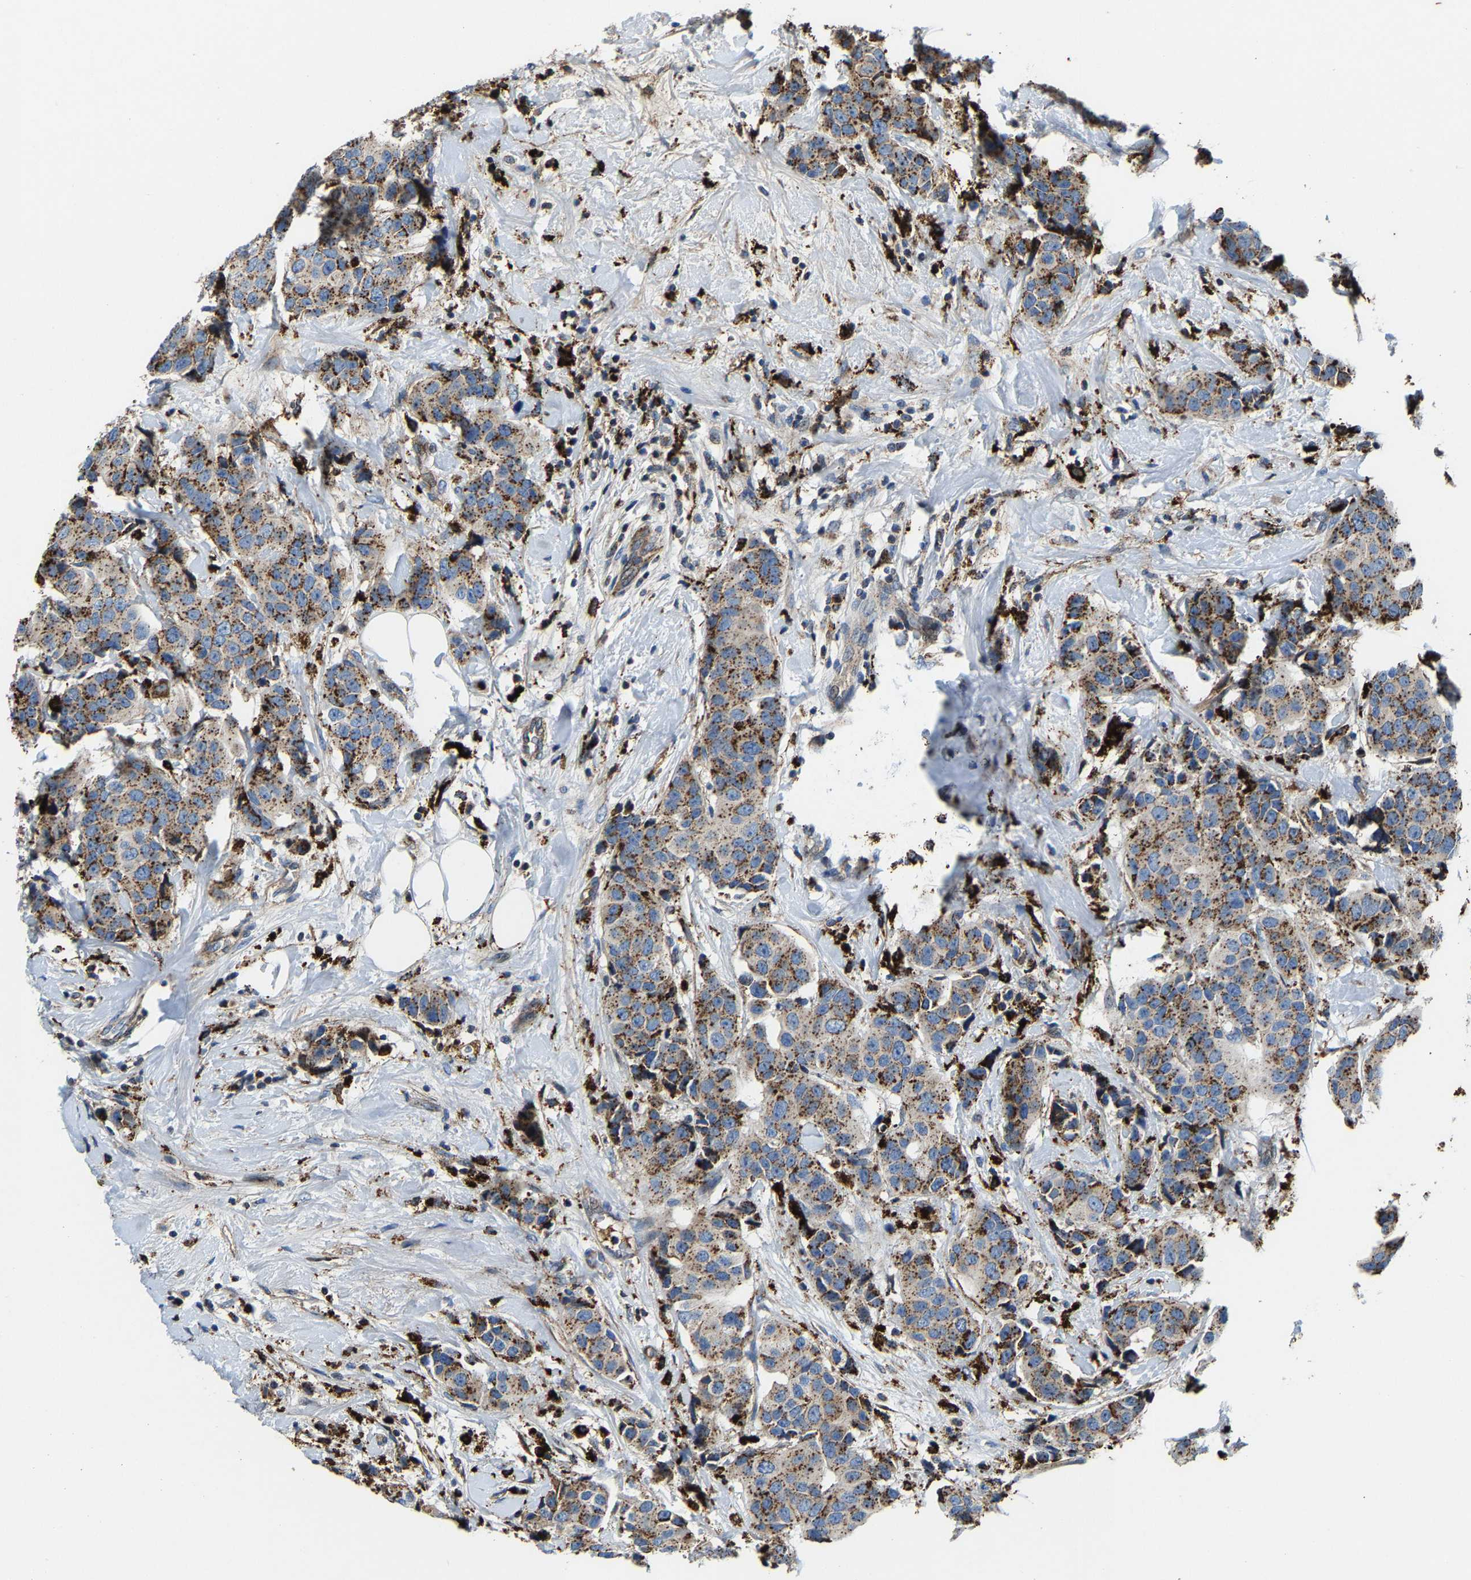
{"staining": {"intensity": "moderate", "quantity": ">75%", "location": "cytoplasmic/membranous"}, "tissue": "breast cancer", "cell_type": "Tumor cells", "image_type": "cancer", "snomed": [{"axis": "morphology", "description": "Normal tissue, NOS"}, {"axis": "morphology", "description": "Duct carcinoma"}, {"axis": "topography", "description": "Breast"}], "caption": "Breast infiltrating ductal carcinoma stained with a protein marker reveals moderate staining in tumor cells.", "gene": "DPP7", "patient": {"sex": "female", "age": 39}}